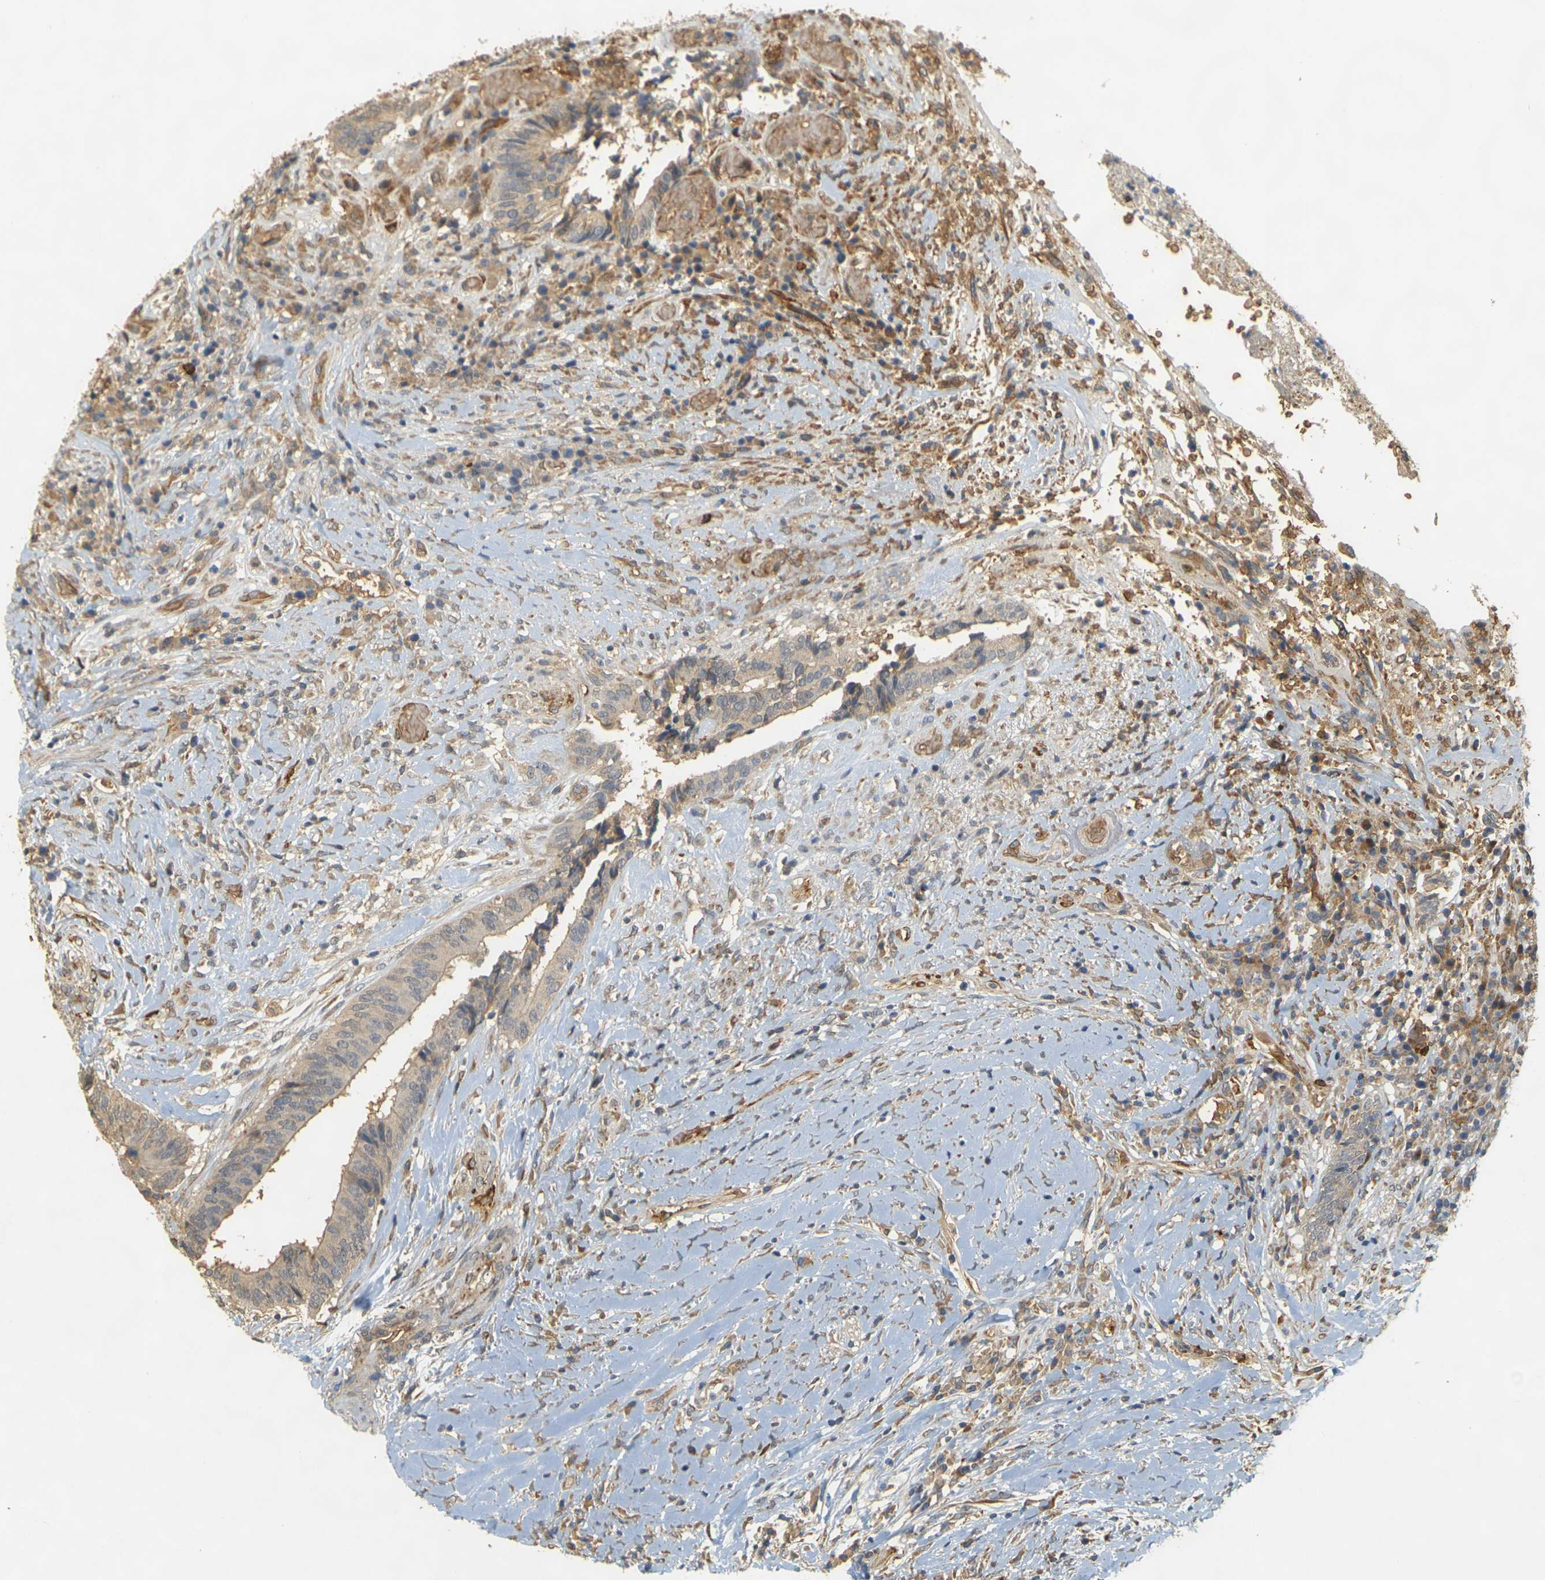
{"staining": {"intensity": "moderate", "quantity": ">75%", "location": "cytoplasmic/membranous"}, "tissue": "colorectal cancer", "cell_type": "Tumor cells", "image_type": "cancer", "snomed": [{"axis": "morphology", "description": "Adenocarcinoma, NOS"}, {"axis": "topography", "description": "Rectum"}], "caption": "The photomicrograph shows a brown stain indicating the presence of a protein in the cytoplasmic/membranous of tumor cells in adenocarcinoma (colorectal). Immunohistochemistry stains the protein of interest in brown and the nuclei are stained blue.", "gene": "MEGF9", "patient": {"sex": "male", "age": 63}}